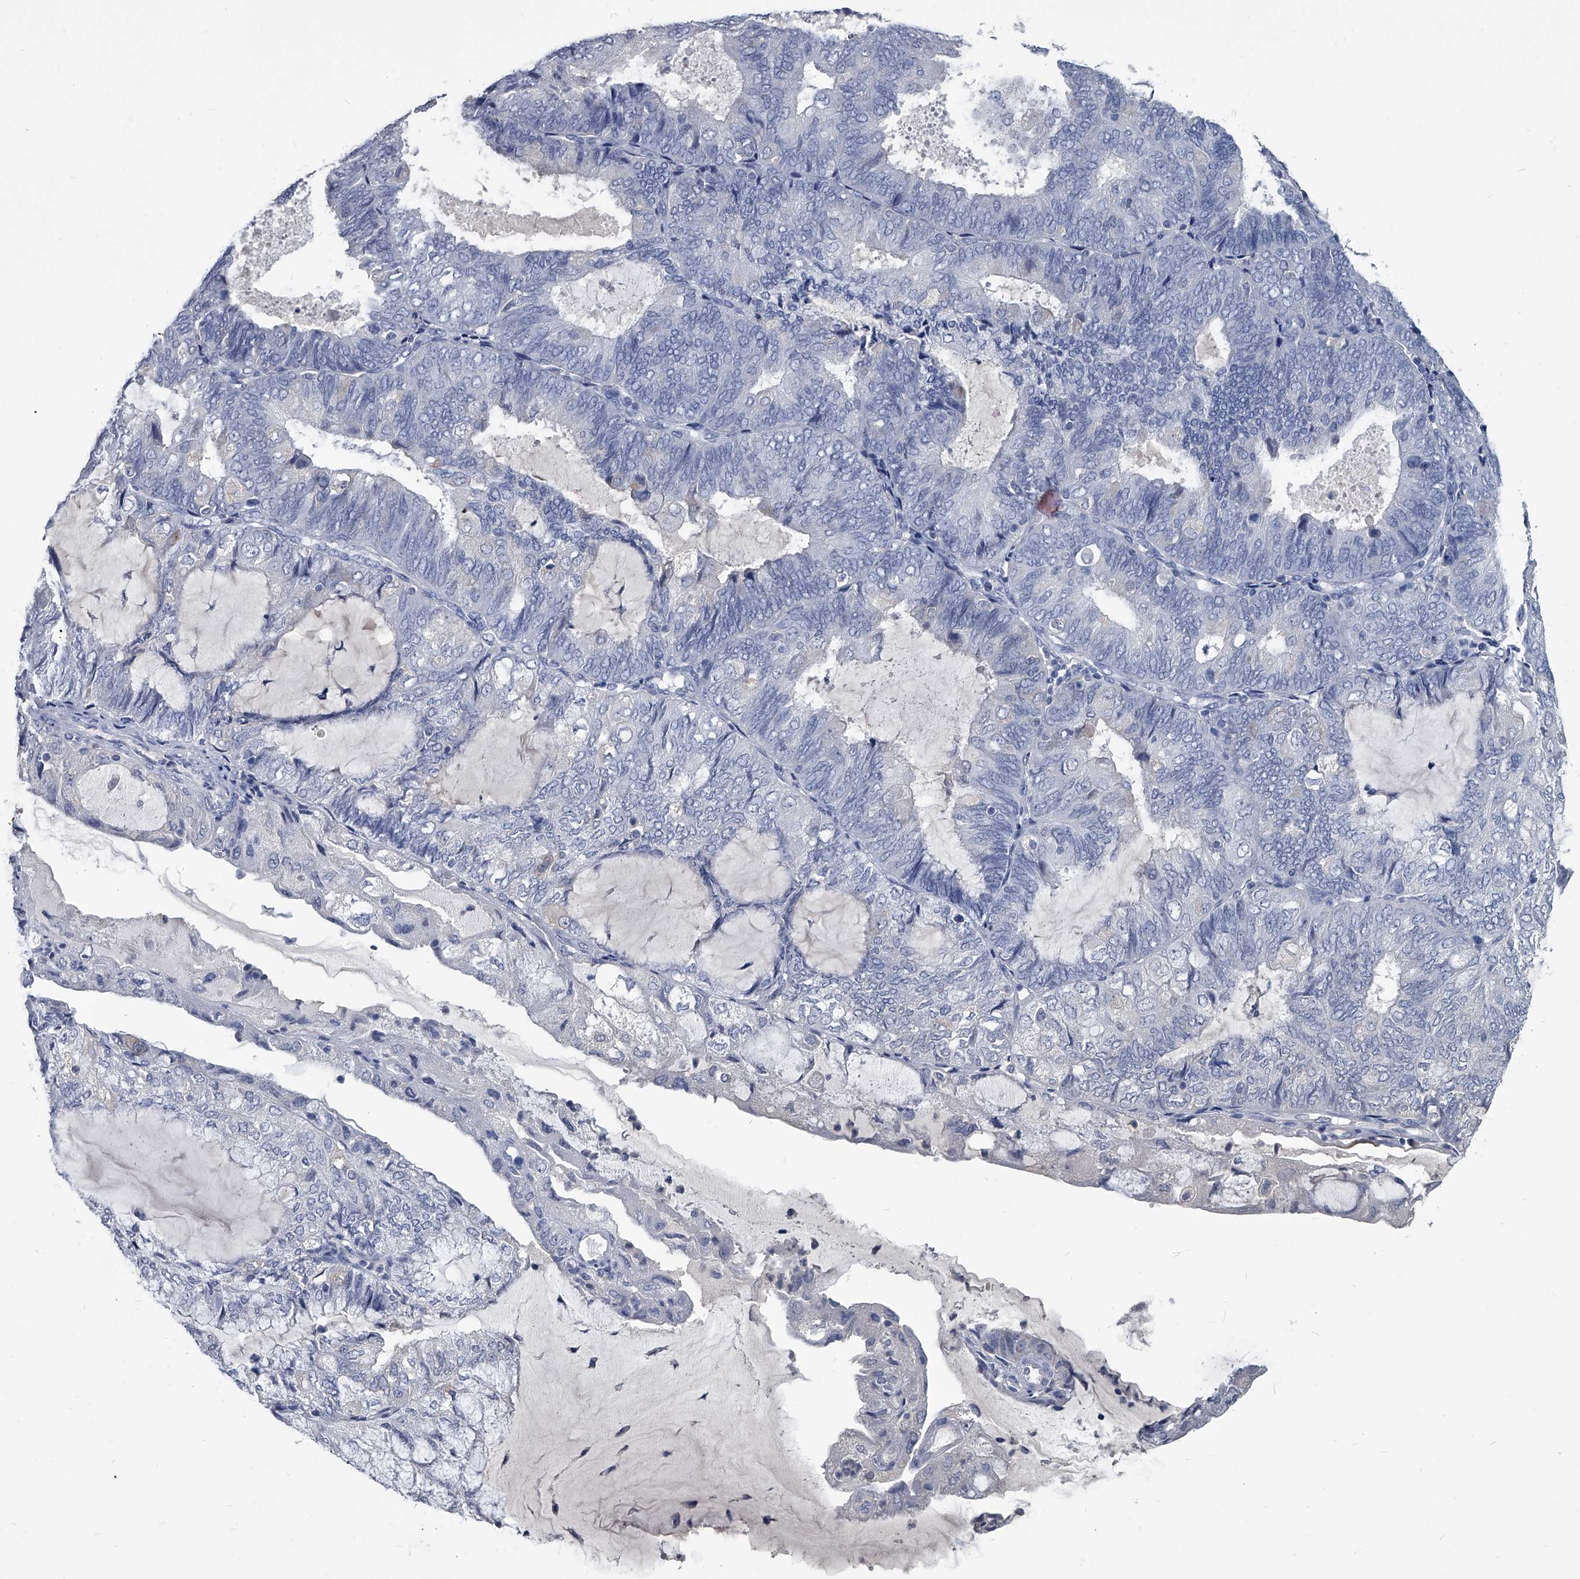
{"staining": {"intensity": "negative", "quantity": "none", "location": "none"}, "tissue": "endometrial cancer", "cell_type": "Tumor cells", "image_type": "cancer", "snomed": [{"axis": "morphology", "description": "Adenocarcinoma, NOS"}, {"axis": "topography", "description": "Endometrium"}], "caption": "Adenocarcinoma (endometrial) stained for a protein using immunohistochemistry (IHC) shows no expression tumor cells.", "gene": "BCAS1", "patient": {"sex": "female", "age": 81}}